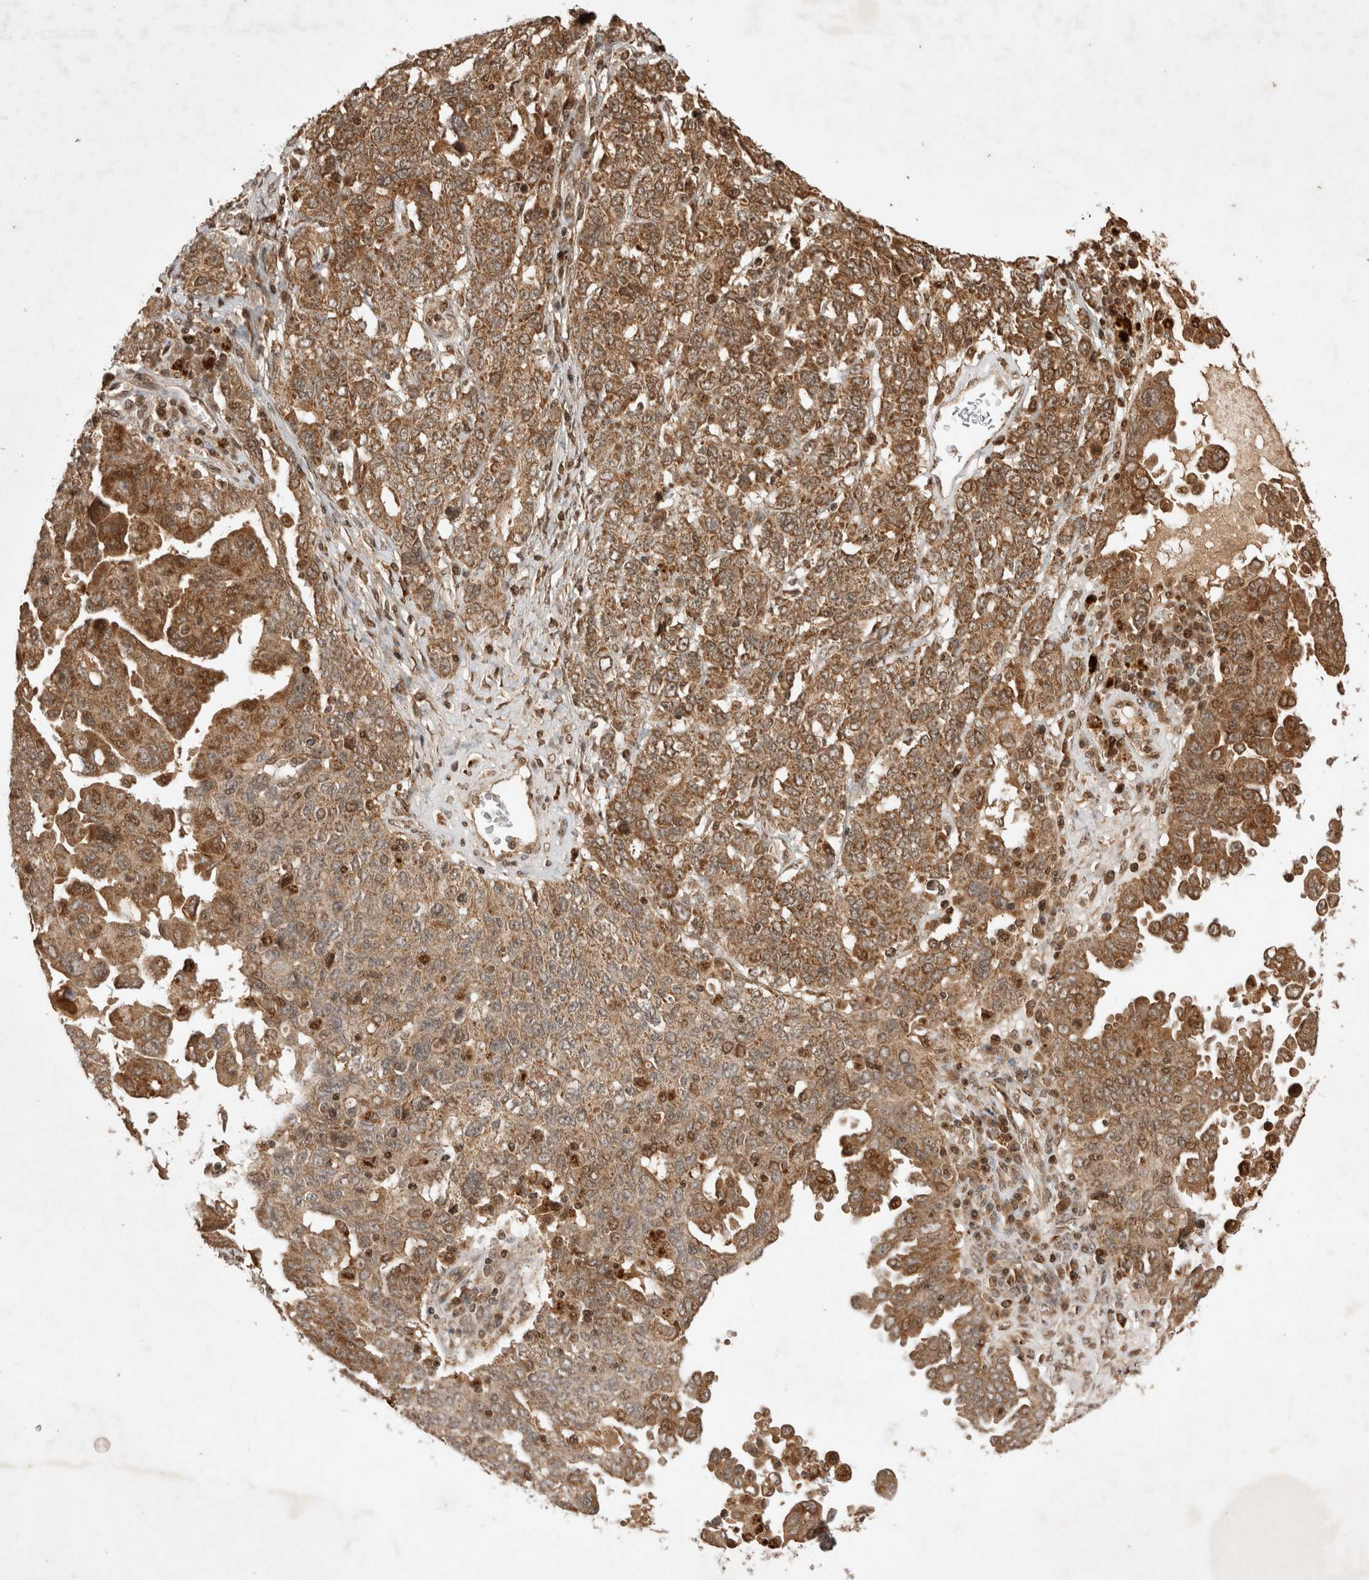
{"staining": {"intensity": "moderate", "quantity": ">75%", "location": "cytoplasmic/membranous"}, "tissue": "ovarian cancer", "cell_type": "Tumor cells", "image_type": "cancer", "snomed": [{"axis": "morphology", "description": "Carcinoma, endometroid"}, {"axis": "topography", "description": "Ovary"}], "caption": "Immunohistochemistry (IHC) staining of ovarian cancer (endometroid carcinoma), which displays medium levels of moderate cytoplasmic/membranous expression in about >75% of tumor cells indicating moderate cytoplasmic/membranous protein expression. The staining was performed using DAB (brown) for protein detection and nuclei were counterstained in hematoxylin (blue).", "gene": "FAM221A", "patient": {"sex": "female", "age": 62}}